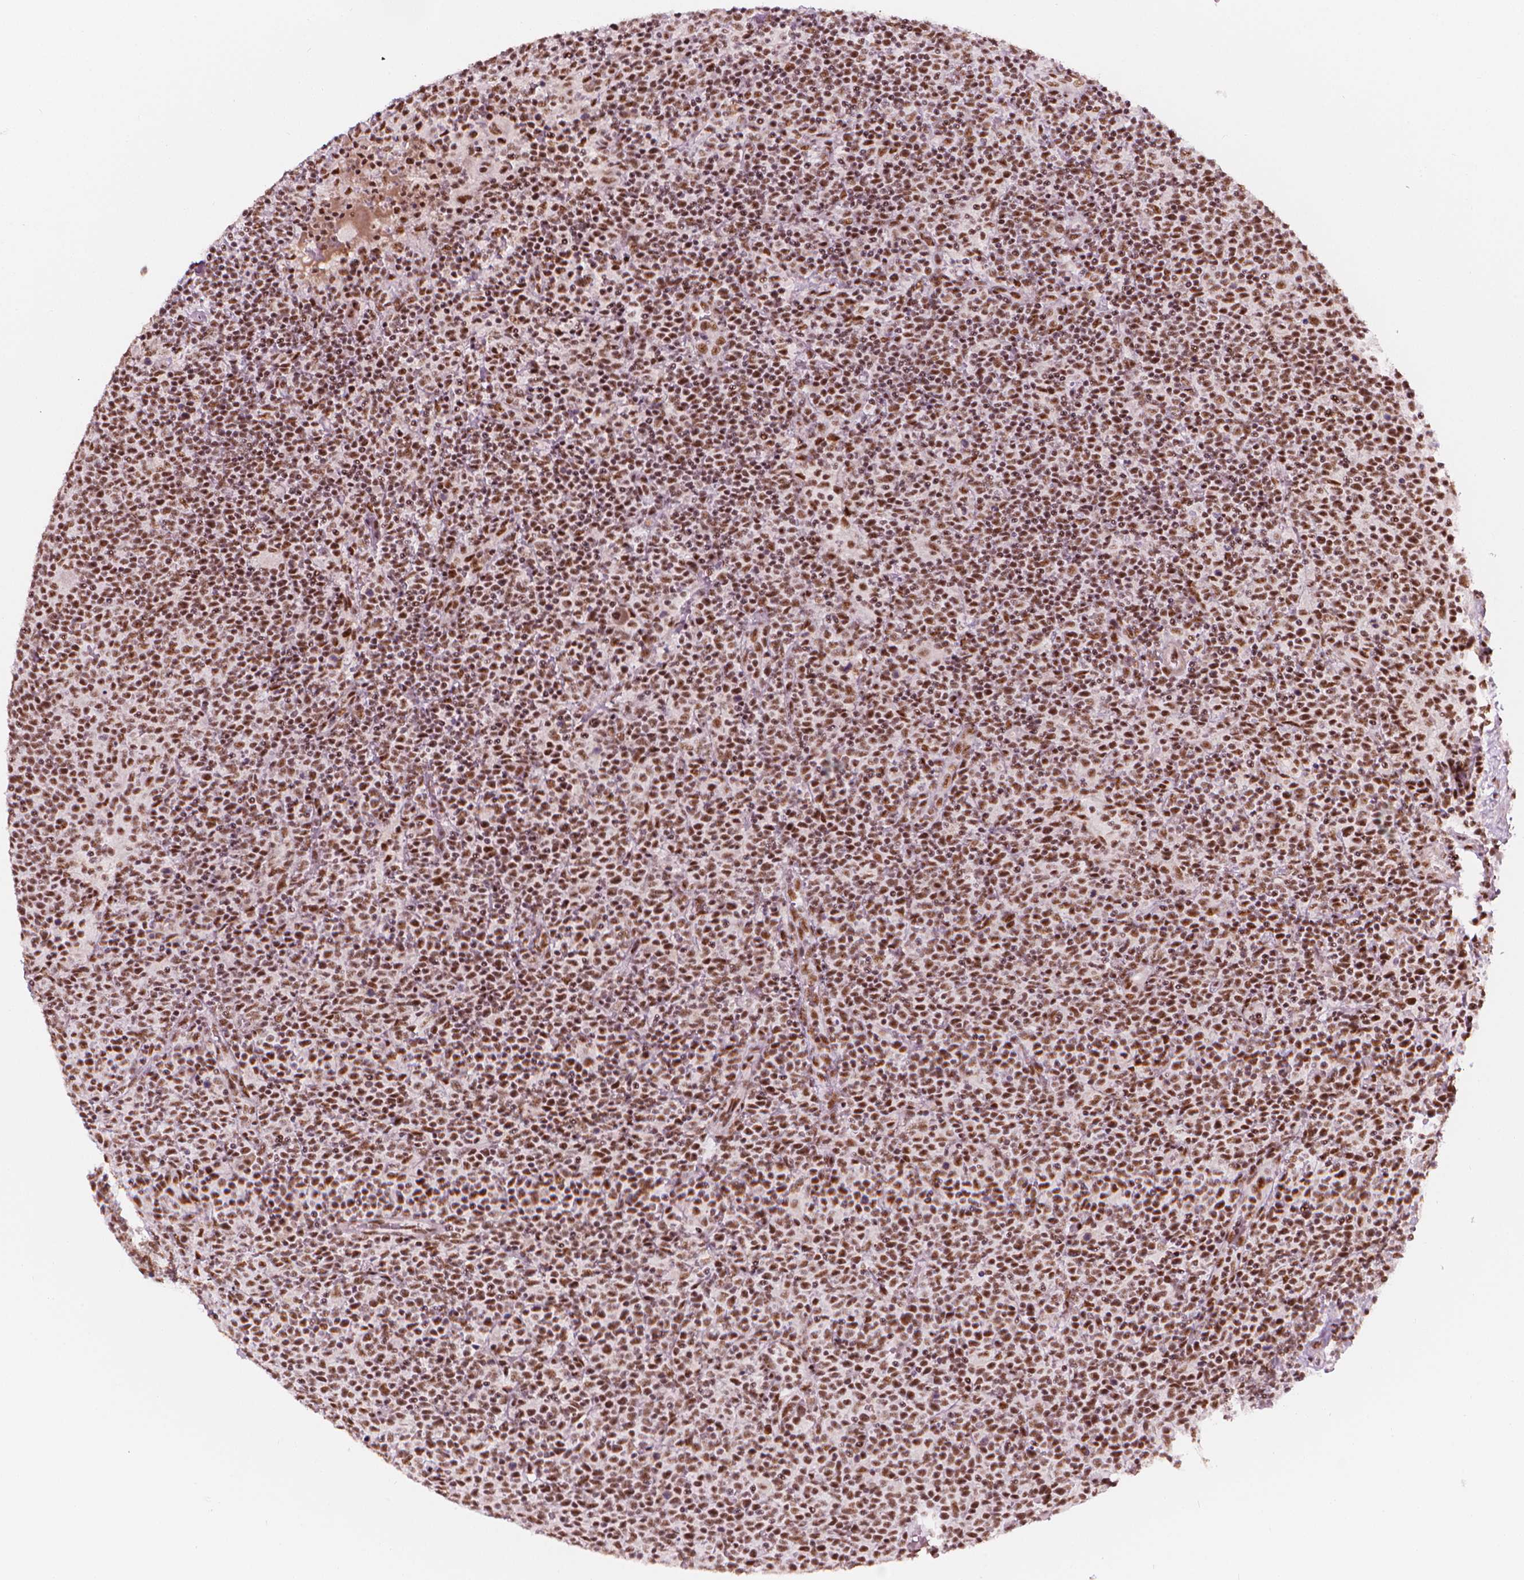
{"staining": {"intensity": "strong", "quantity": ">75%", "location": "nuclear"}, "tissue": "lymphoma", "cell_type": "Tumor cells", "image_type": "cancer", "snomed": [{"axis": "morphology", "description": "Malignant lymphoma, non-Hodgkin's type, High grade"}, {"axis": "topography", "description": "Lymph node"}], "caption": "Immunohistochemical staining of human lymphoma exhibits high levels of strong nuclear staining in approximately >75% of tumor cells. (IHC, brightfield microscopy, high magnification).", "gene": "ELF2", "patient": {"sex": "male", "age": 61}}